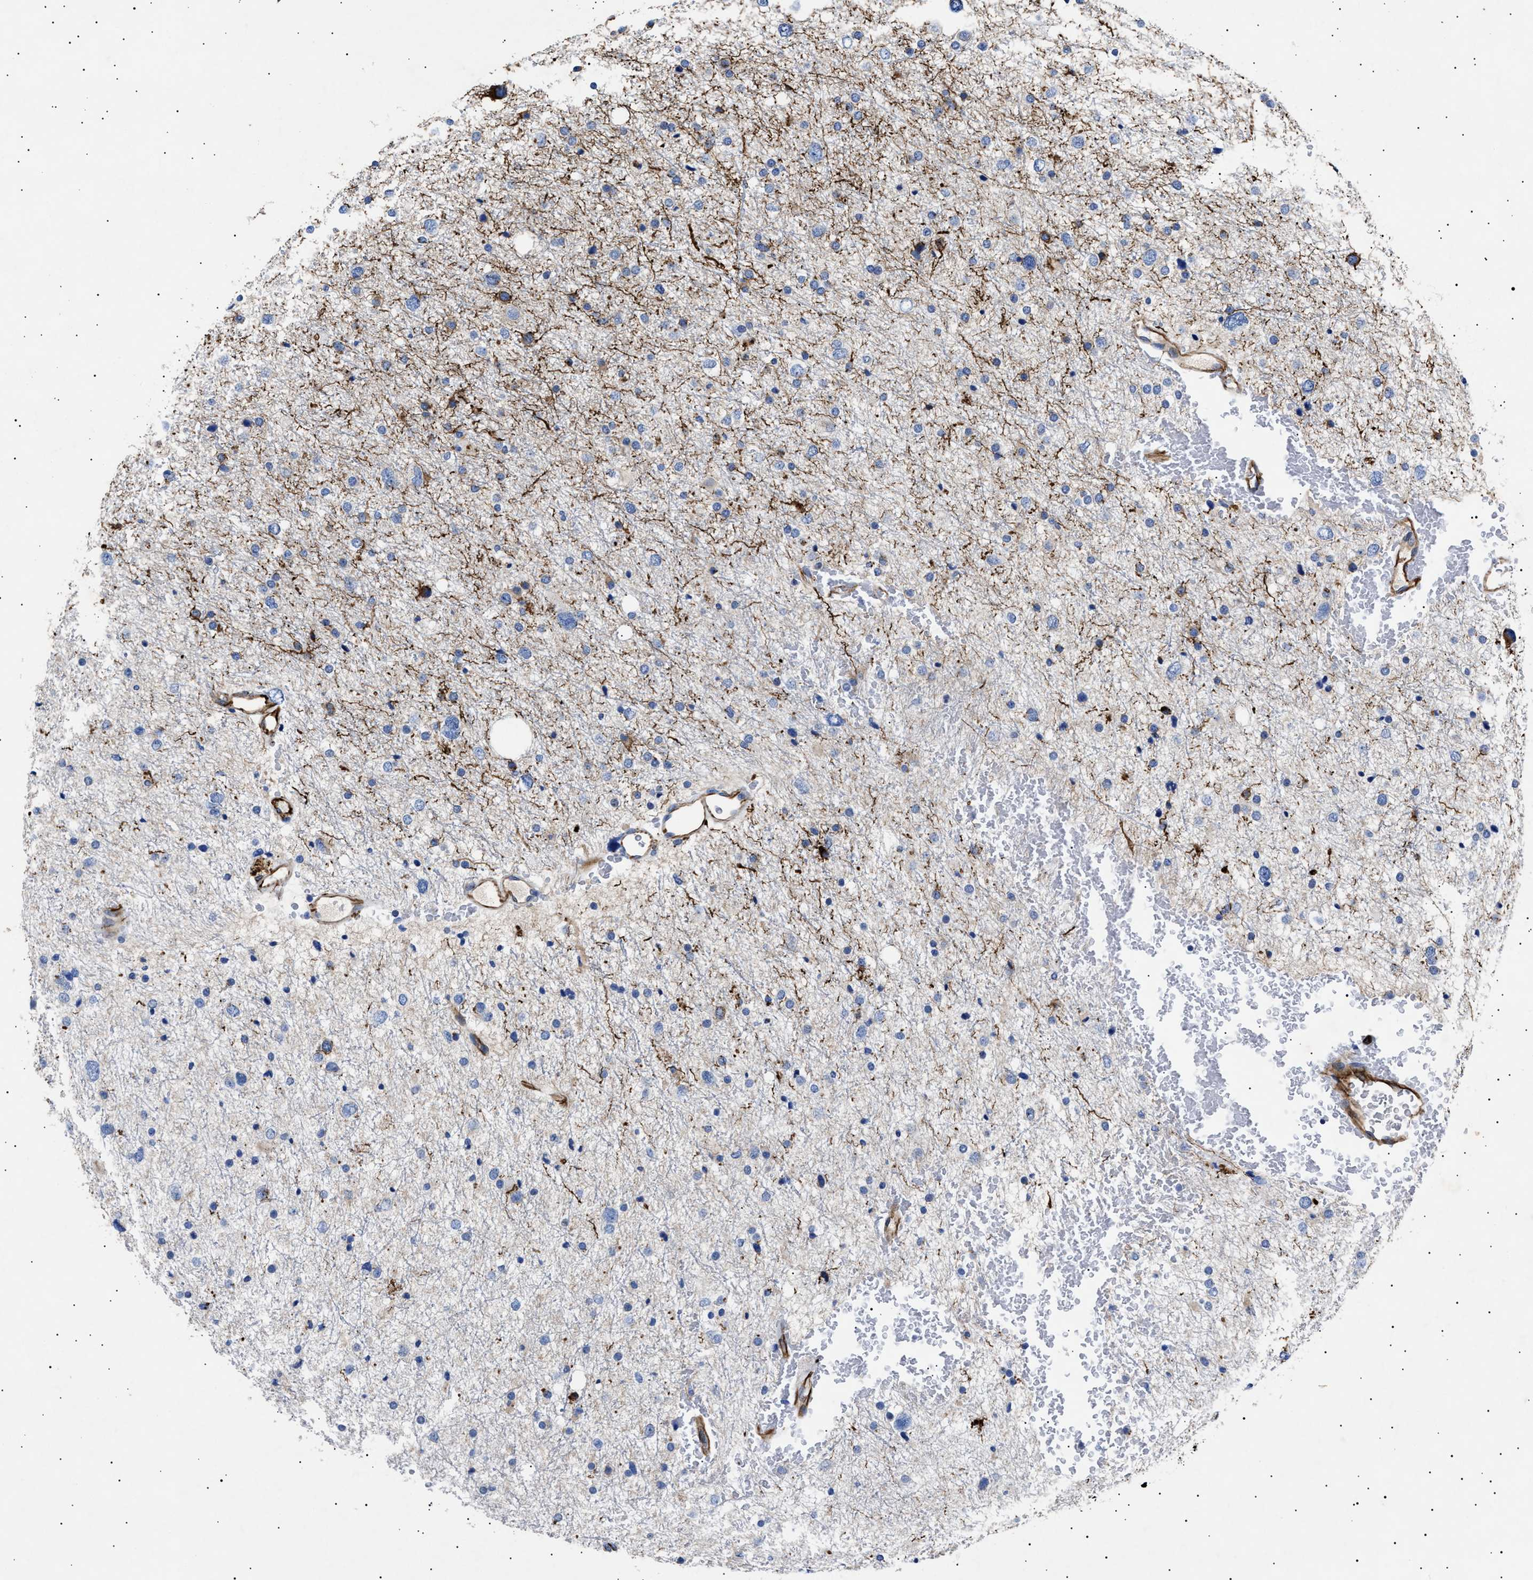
{"staining": {"intensity": "negative", "quantity": "none", "location": "none"}, "tissue": "glioma", "cell_type": "Tumor cells", "image_type": "cancer", "snomed": [{"axis": "morphology", "description": "Glioma, malignant, Low grade"}, {"axis": "topography", "description": "Brain"}], "caption": "IHC histopathology image of neoplastic tissue: glioma stained with DAB demonstrates no significant protein expression in tumor cells. The staining was performed using DAB (3,3'-diaminobenzidine) to visualize the protein expression in brown, while the nuclei were stained in blue with hematoxylin (Magnification: 20x).", "gene": "OLFML2A", "patient": {"sex": "female", "age": 37}}